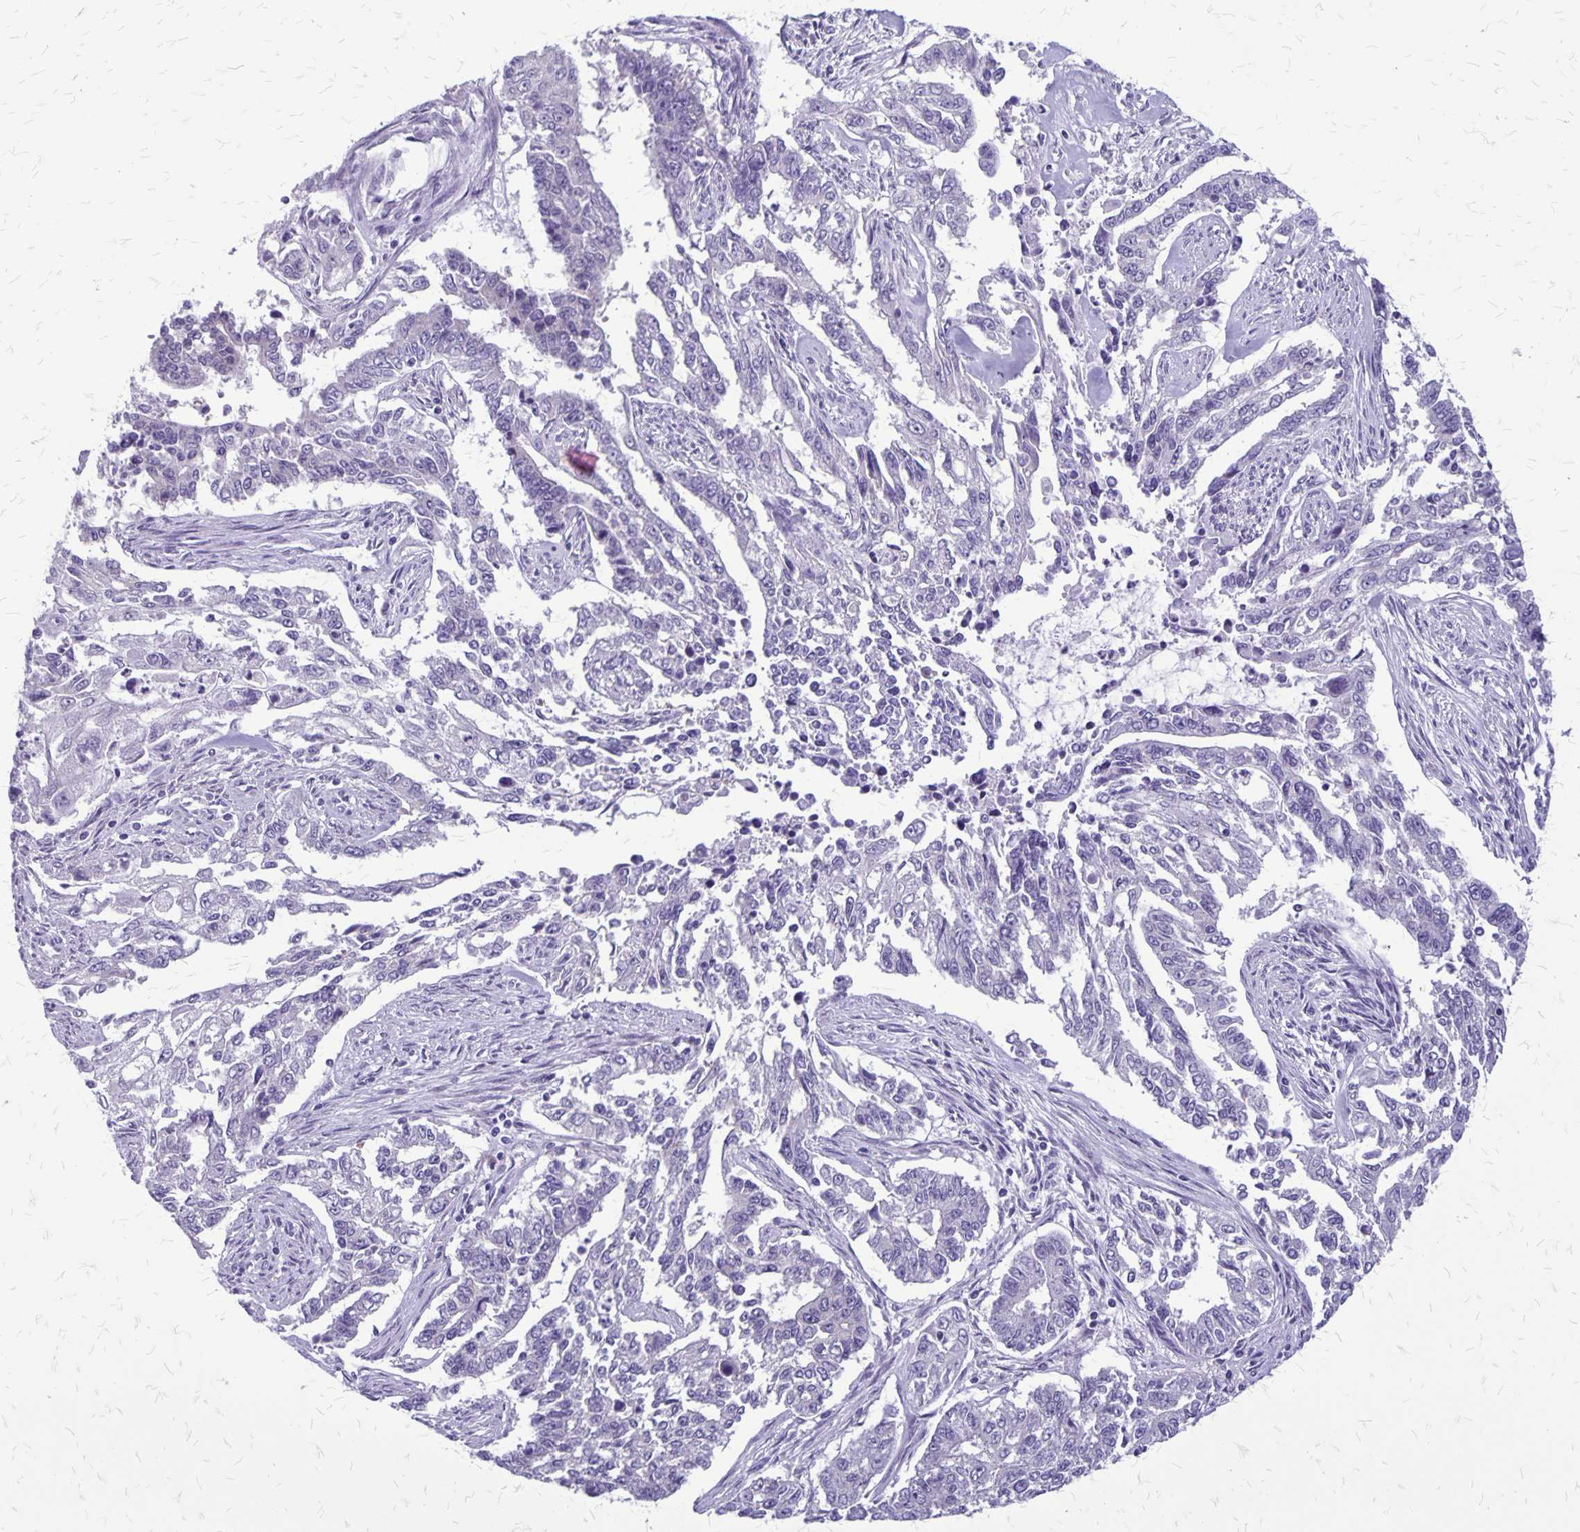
{"staining": {"intensity": "negative", "quantity": "none", "location": "none"}, "tissue": "endometrial cancer", "cell_type": "Tumor cells", "image_type": "cancer", "snomed": [{"axis": "morphology", "description": "Adenocarcinoma, NOS"}, {"axis": "topography", "description": "Uterus"}], "caption": "This is an immunohistochemistry (IHC) photomicrograph of human endometrial adenocarcinoma. There is no staining in tumor cells.", "gene": "PLXNB3", "patient": {"sex": "female", "age": 59}}